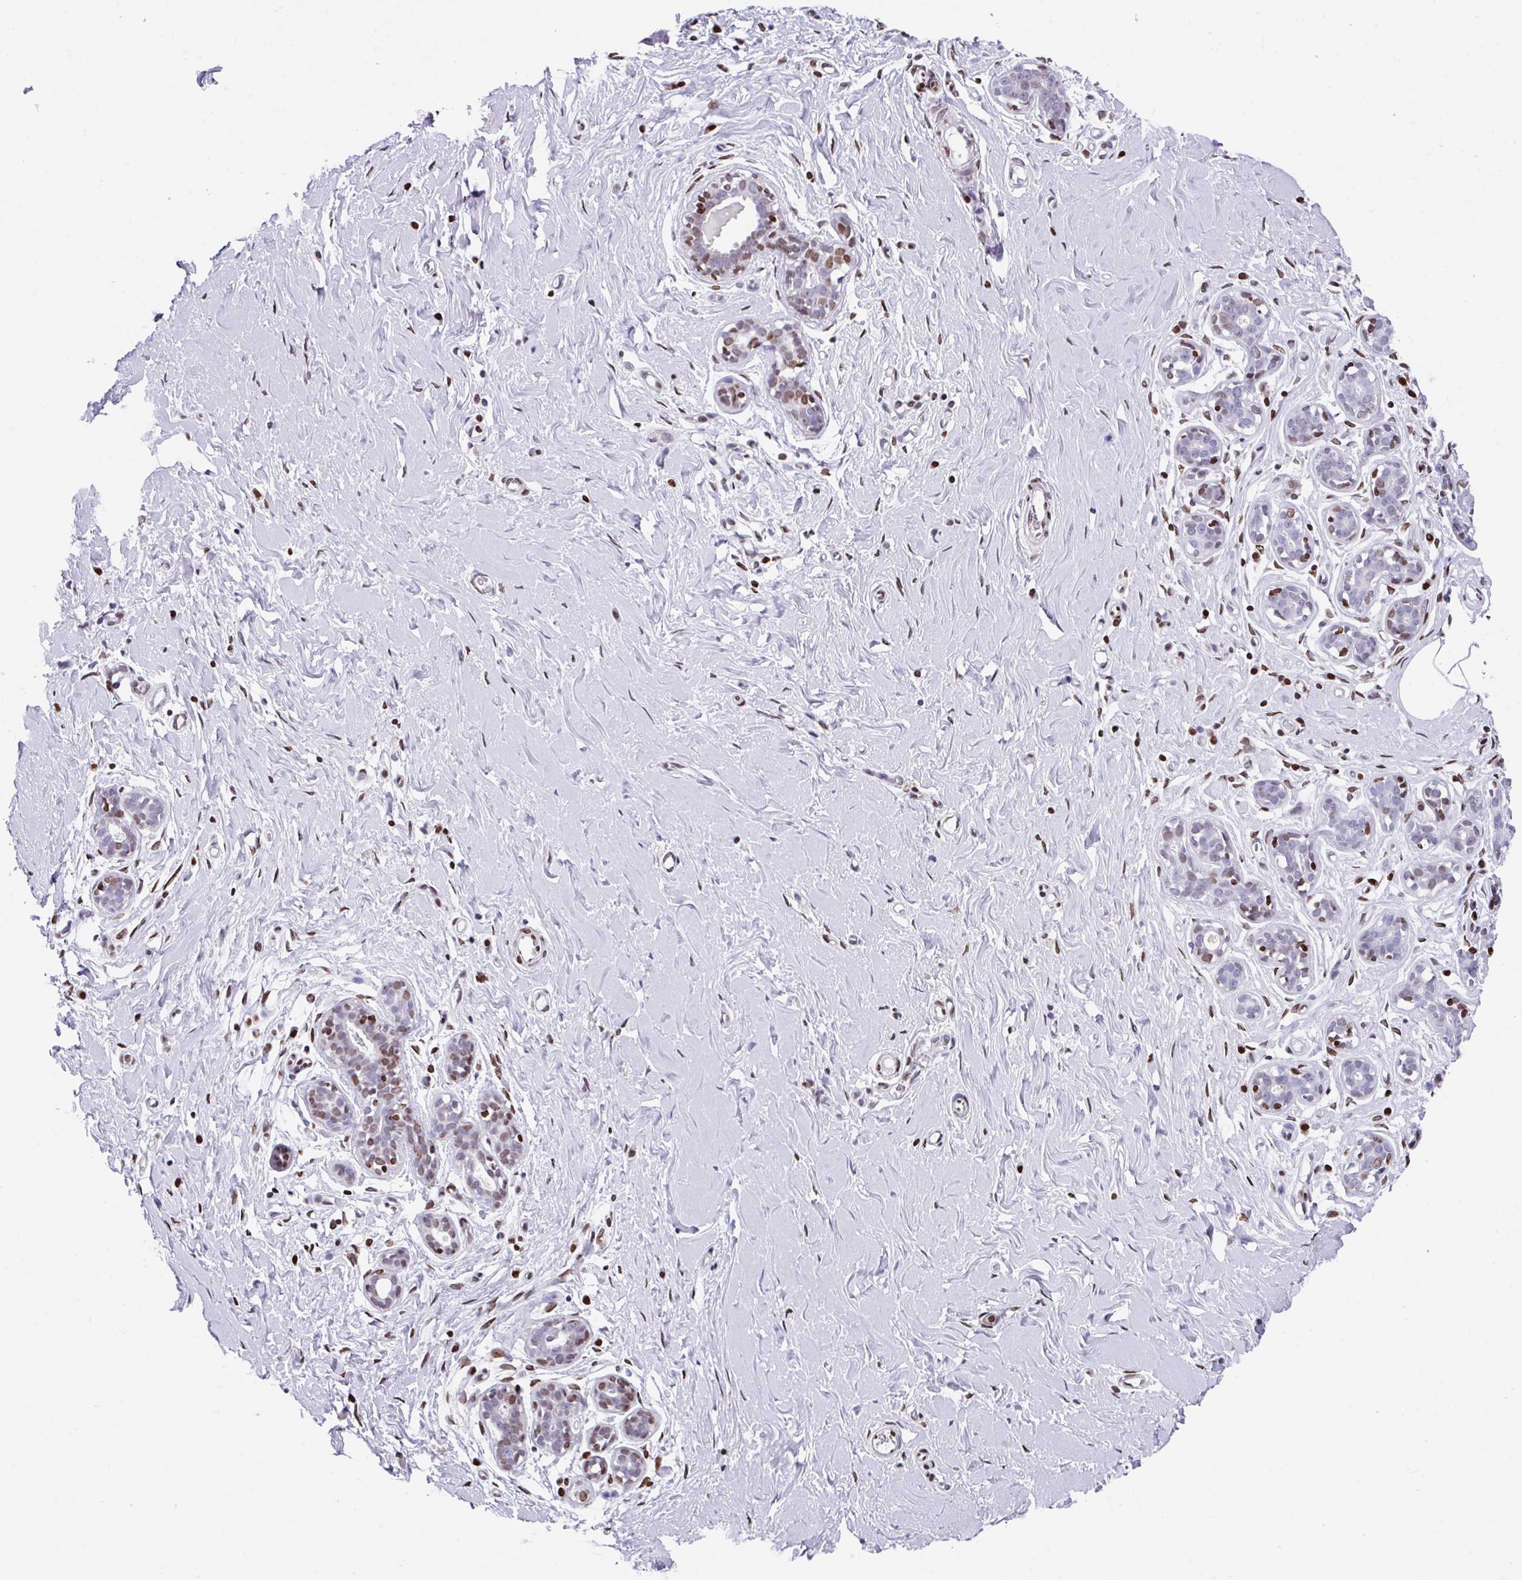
{"staining": {"intensity": "moderate", "quantity": "25%-75%", "location": "nuclear"}, "tissue": "breast", "cell_type": "Glandular cells", "image_type": "normal", "snomed": [{"axis": "morphology", "description": "Normal tissue, NOS"}, {"axis": "topography", "description": "Breast"}], "caption": "Breast stained with immunohistochemistry demonstrates moderate nuclear staining in about 25%-75% of glandular cells.", "gene": "TCF3", "patient": {"sex": "female", "age": 27}}